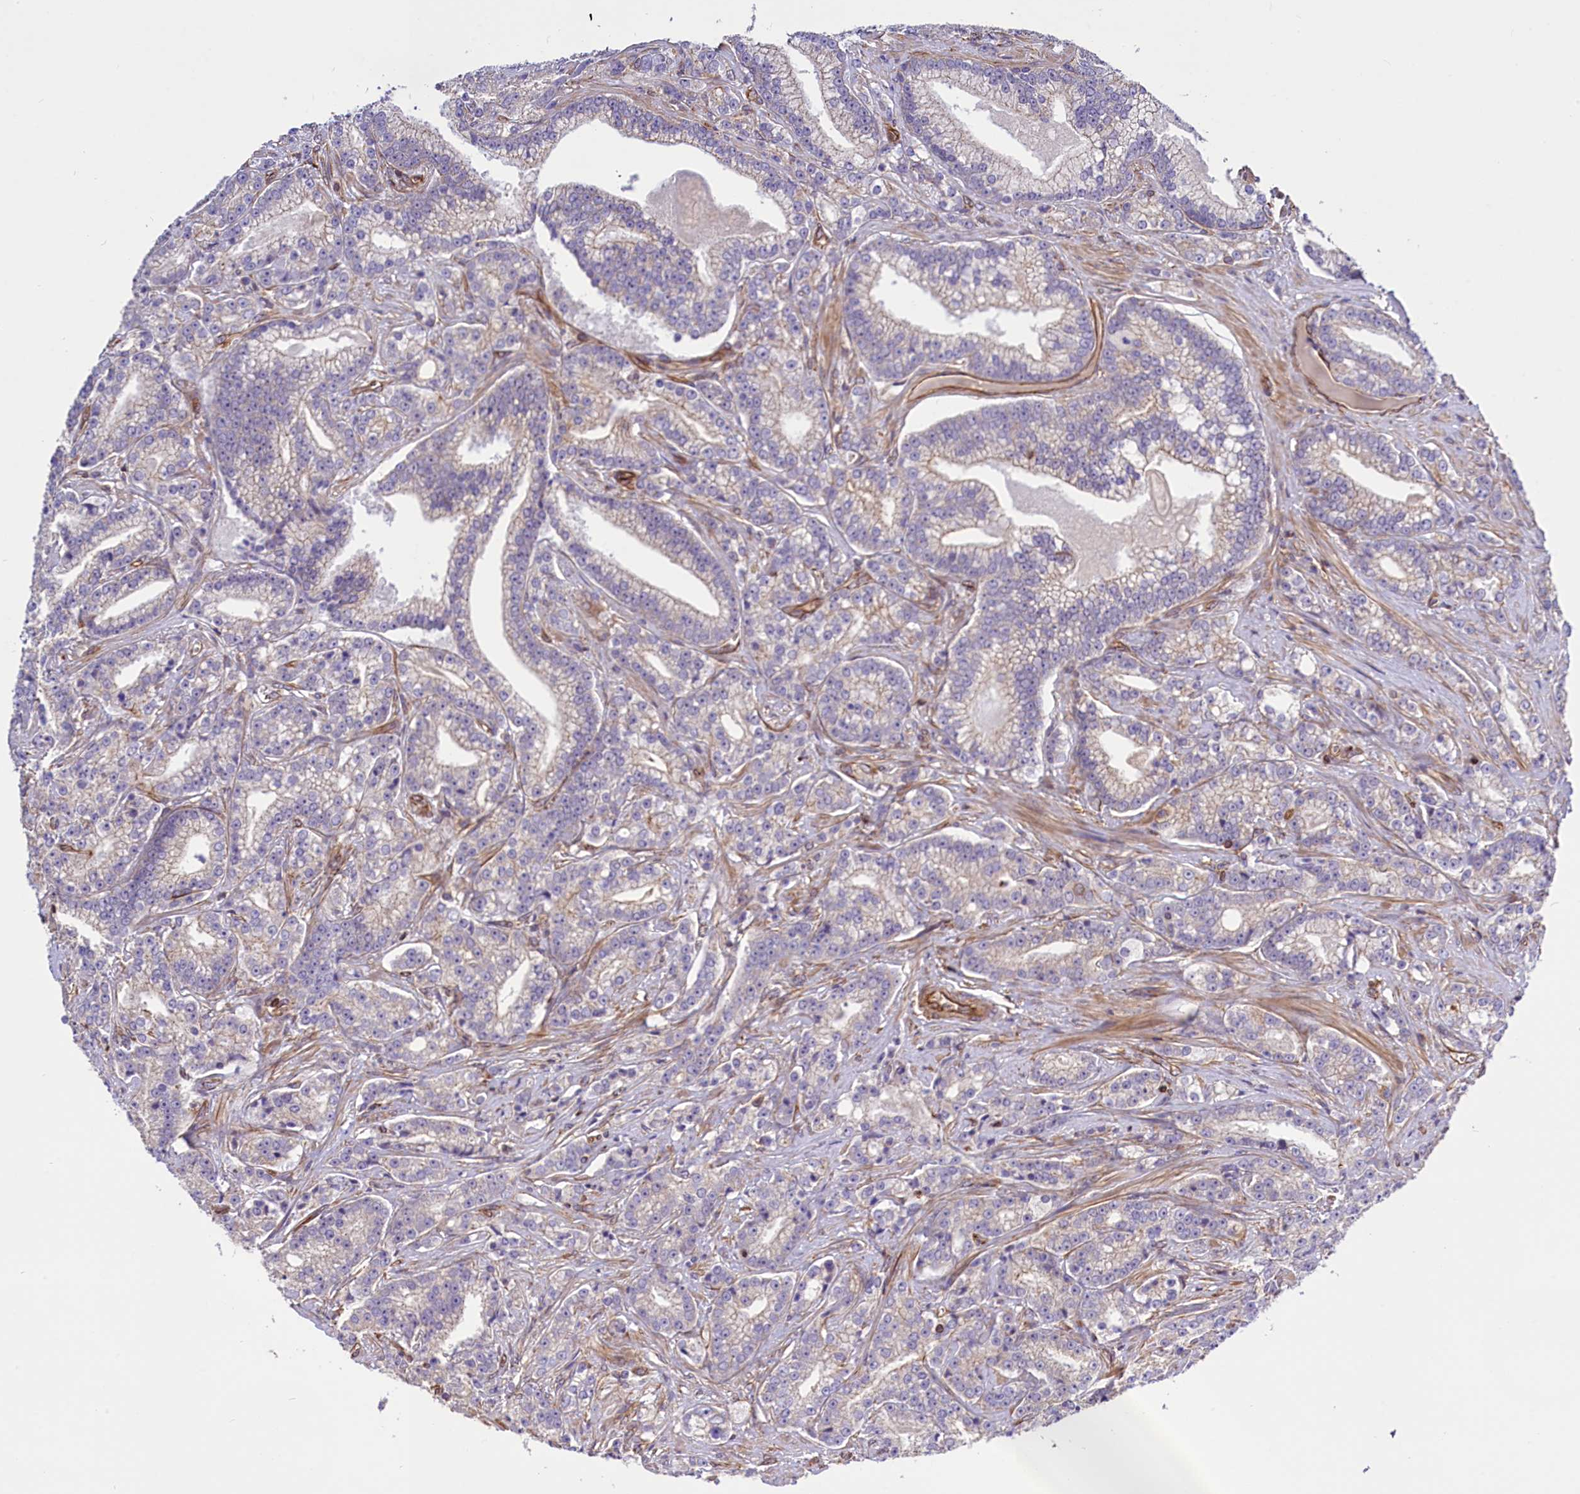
{"staining": {"intensity": "negative", "quantity": "none", "location": "none"}, "tissue": "prostate cancer", "cell_type": "Tumor cells", "image_type": "cancer", "snomed": [{"axis": "morphology", "description": "Adenocarcinoma, High grade"}, {"axis": "topography", "description": "Prostate"}], "caption": "Tumor cells show no significant protein expression in prostate adenocarcinoma (high-grade).", "gene": "MED20", "patient": {"sex": "male", "age": 67}}